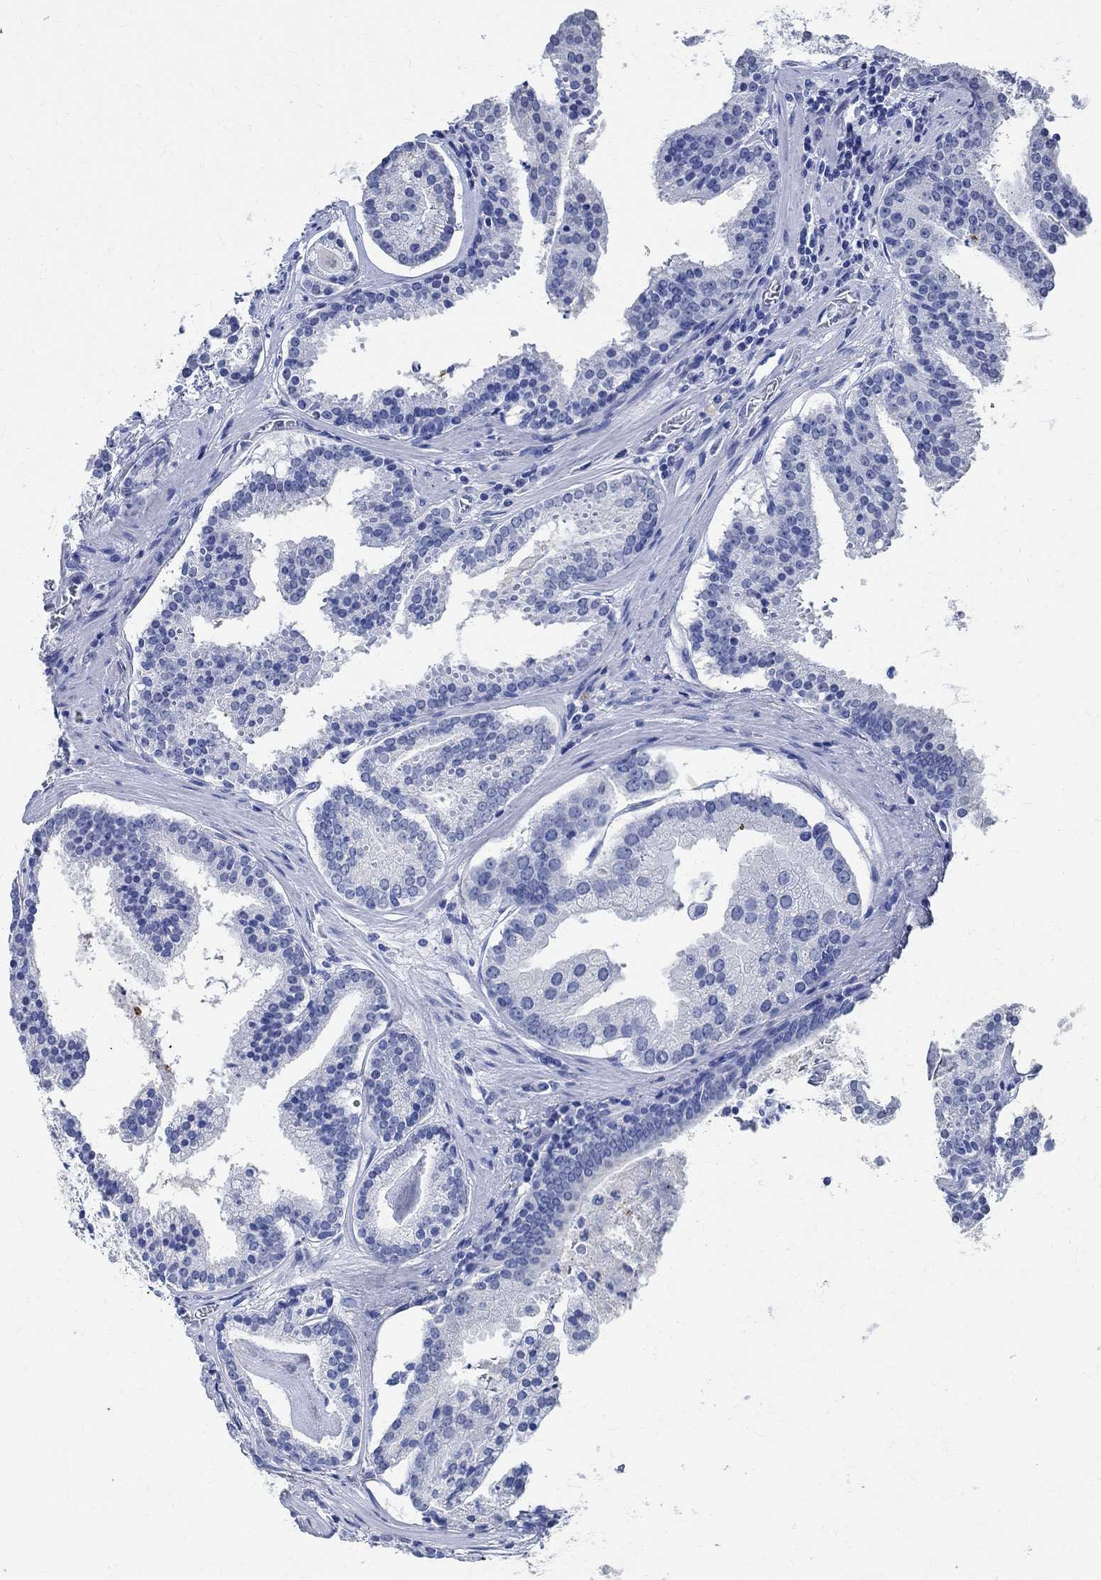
{"staining": {"intensity": "negative", "quantity": "none", "location": "none"}, "tissue": "prostate cancer", "cell_type": "Tumor cells", "image_type": "cancer", "snomed": [{"axis": "morphology", "description": "Adenocarcinoma, NOS"}, {"axis": "topography", "description": "Prostate and seminal vesicle, NOS"}, {"axis": "topography", "description": "Prostate"}], "caption": "This is a histopathology image of immunohistochemistry staining of adenocarcinoma (prostate), which shows no staining in tumor cells.", "gene": "TMEM221", "patient": {"sex": "male", "age": 44}}